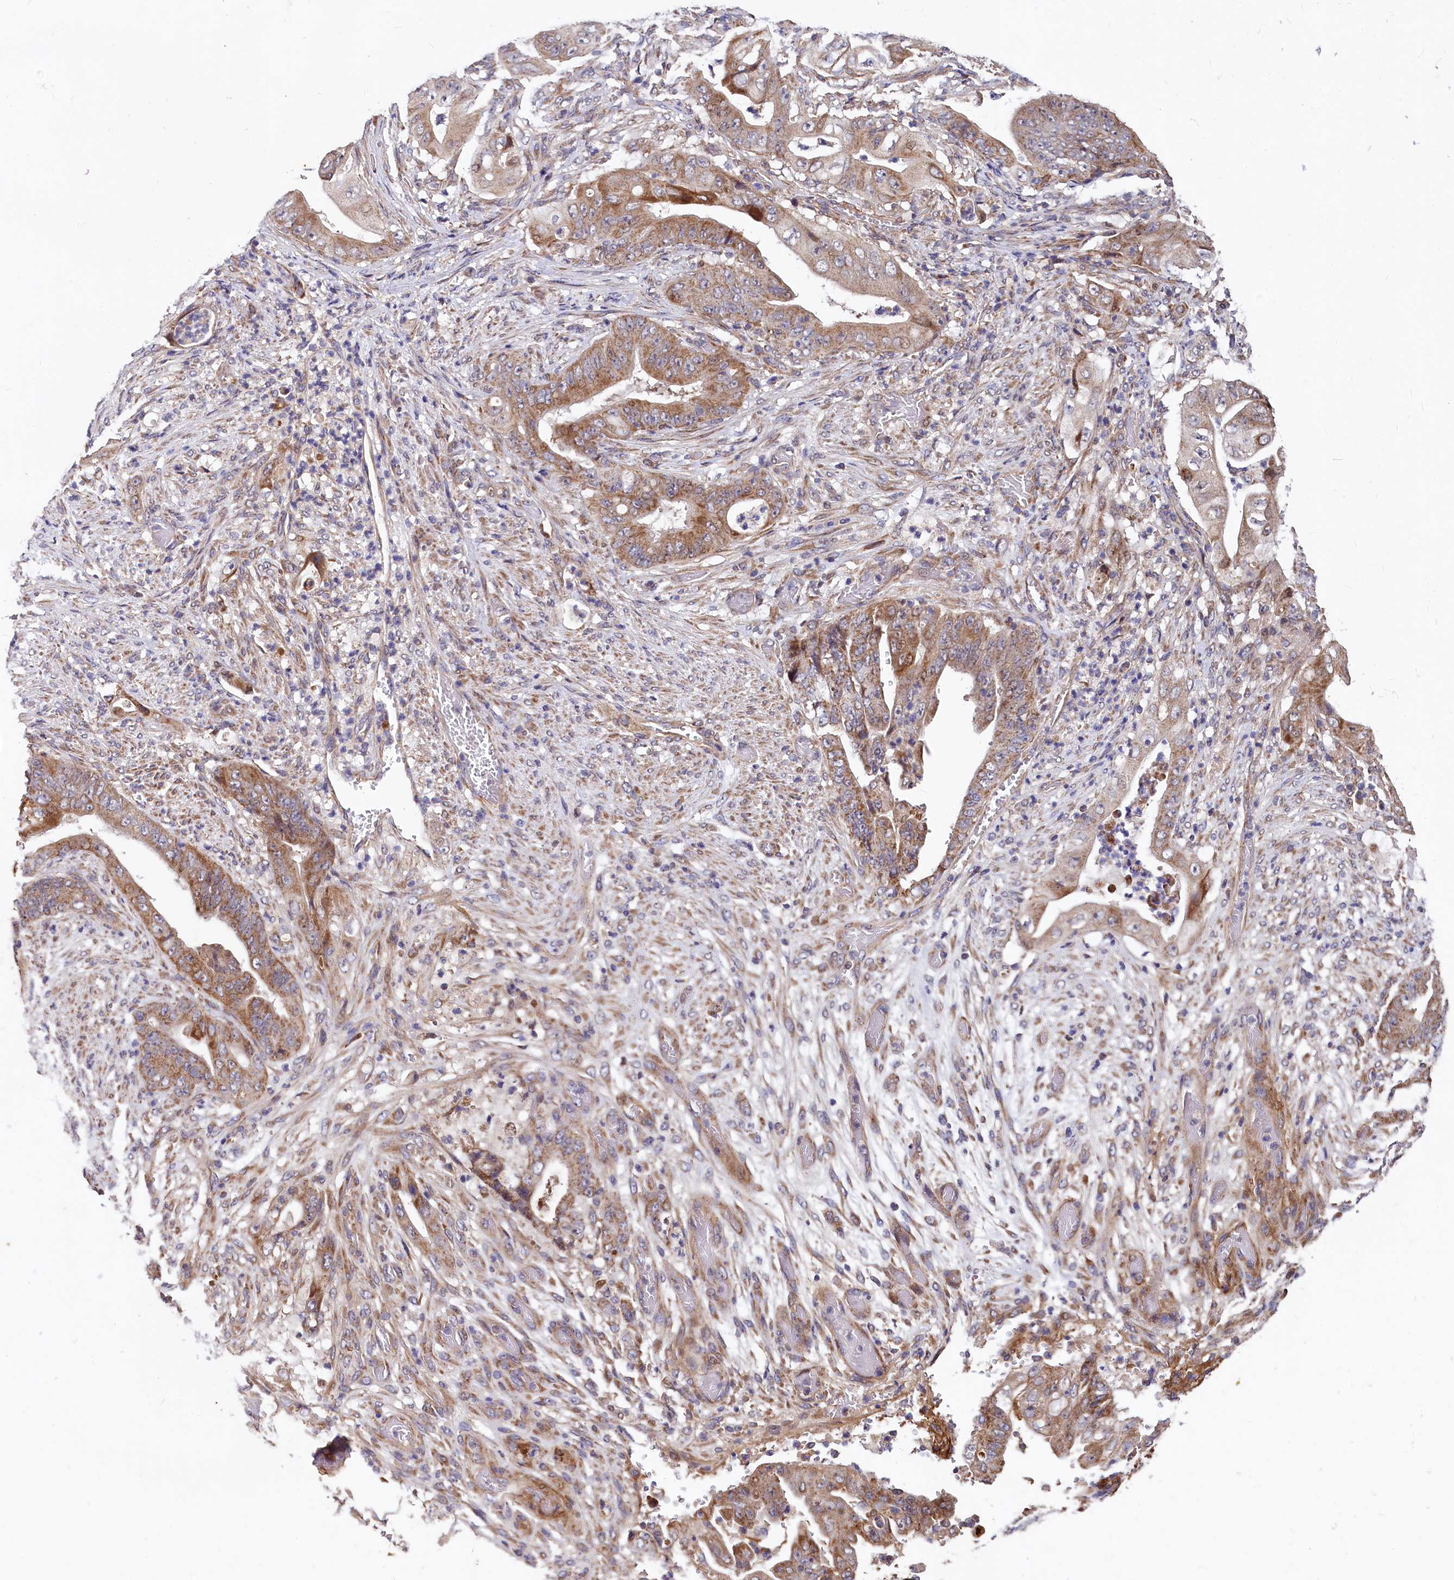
{"staining": {"intensity": "moderate", "quantity": ">75%", "location": "cytoplasmic/membranous"}, "tissue": "stomach cancer", "cell_type": "Tumor cells", "image_type": "cancer", "snomed": [{"axis": "morphology", "description": "Adenocarcinoma, NOS"}, {"axis": "topography", "description": "Stomach"}], "caption": "Immunohistochemical staining of stomach cancer displays medium levels of moderate cytoplasmic/membranous positivity in about >75% of tumor cells.", "gene": "SPRYD3", "patient": {"sex": "female", "age": 73}}